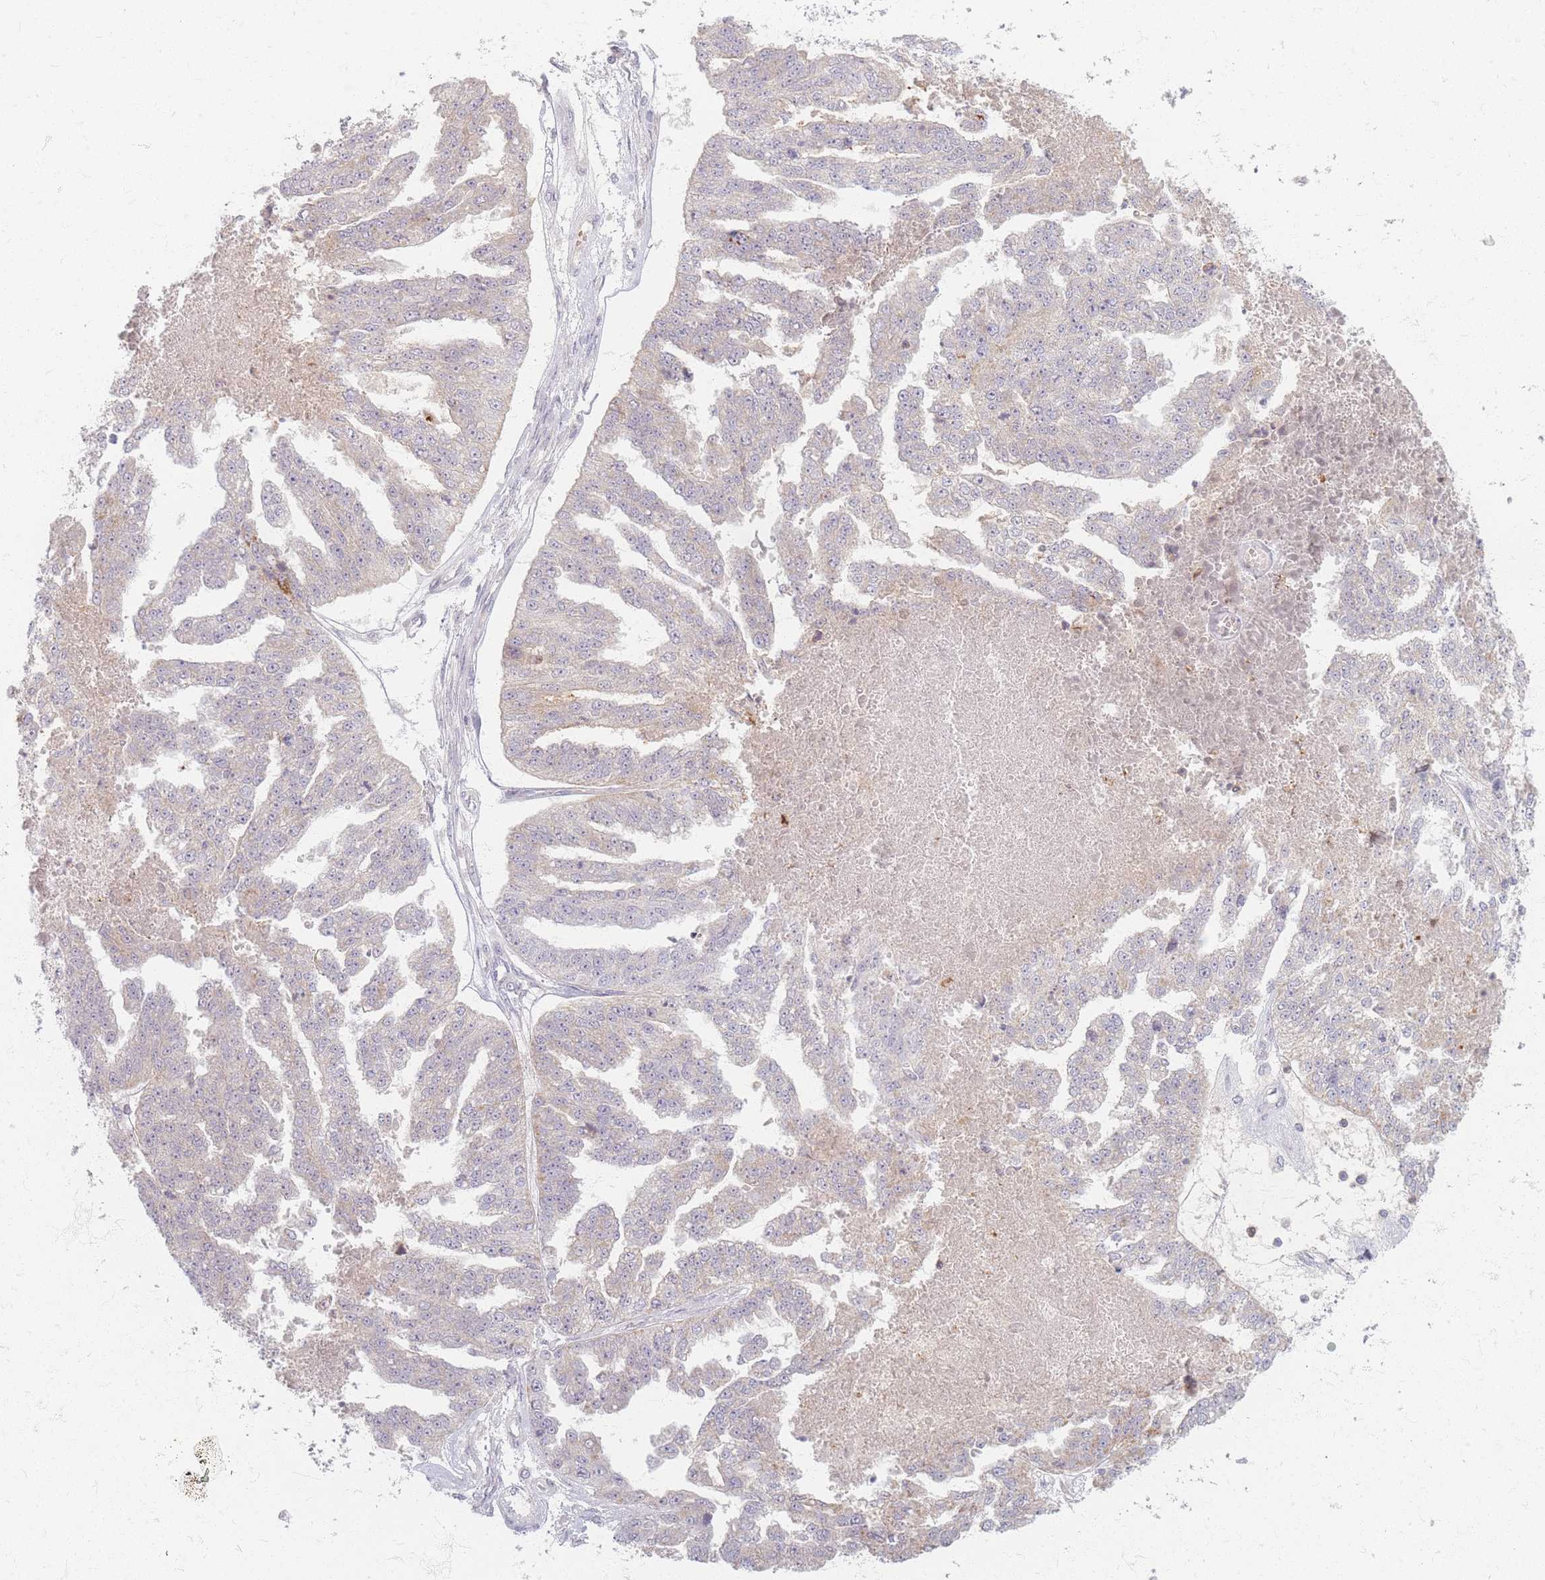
{"staining": {"intensity": "weak", "quantity": "<25%", "location": "cytoplasmic/membranous"}, "tissue": "ovarian cancer", "cell_type": "Tumor cells", "image_type": "cancer", "snomed": [{"axis": "morphology", "description": "Cystadenocarcinoma, serous, NOS"}, {"axis": "topography", "description": "Ovary"}], "caption": "A photomicrograph of human ovarian cancer (serous cystadenocarcinoma) is negative for staining in tumor cells.", "gene": "CHCHD7", "patient": {"sex": "female", "age": 58}}